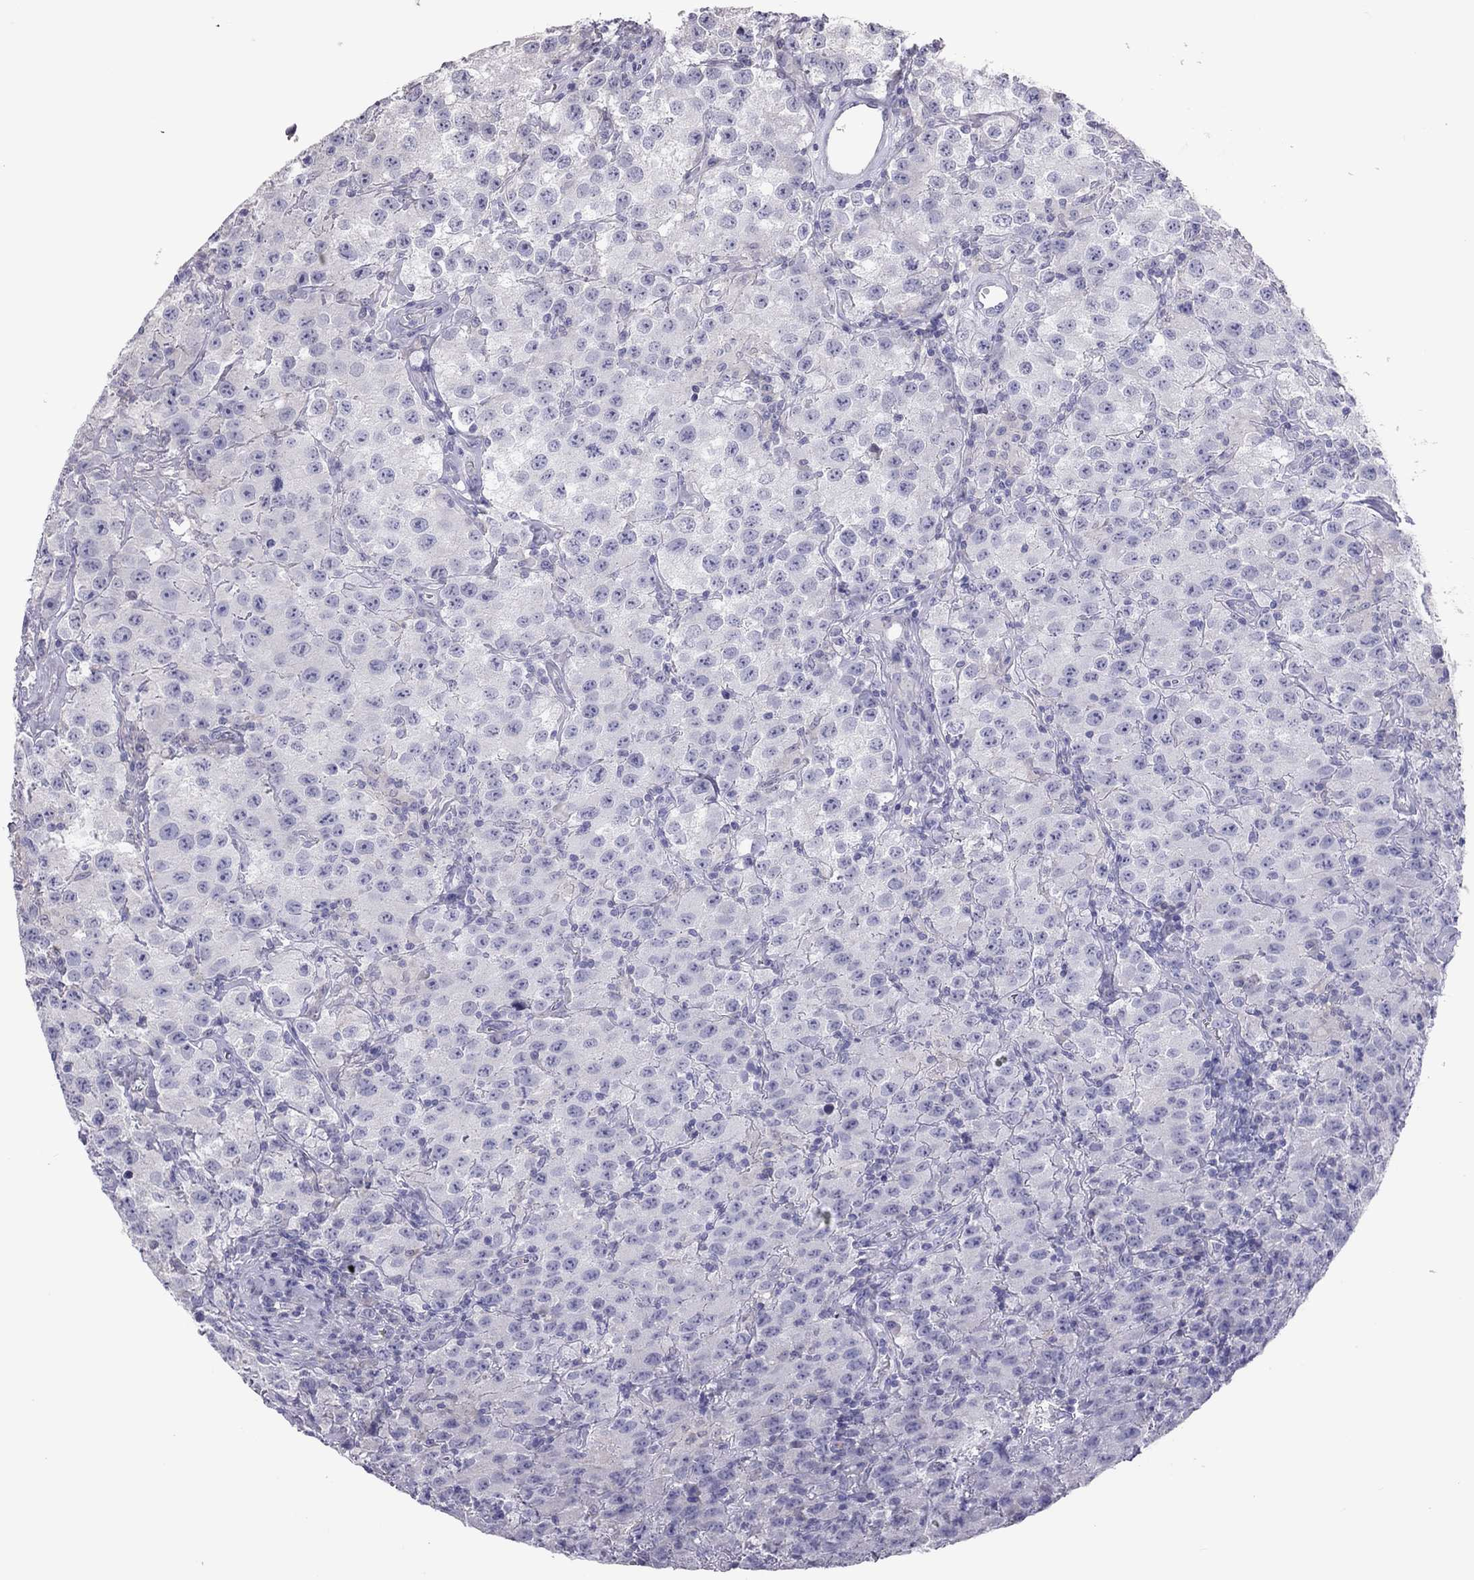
{"staining": {"intensity": "negative", "quantity": "none", "location": "none"}, "tissue": "testis cancer", "cell_type": "Tumor cells", "image_type": "cancer", "snomed": [{"axis": "morphology", "description": "Seminoma, NOS"}, {"axis": "topography", "description": "Testis"}], "caption": "This is a photomicrograph of IHC staining of testis cancer, which shows no staining in tumor cells.", "gene": "ADORA2A", "patient": {"sex": "male", "age": 52}}